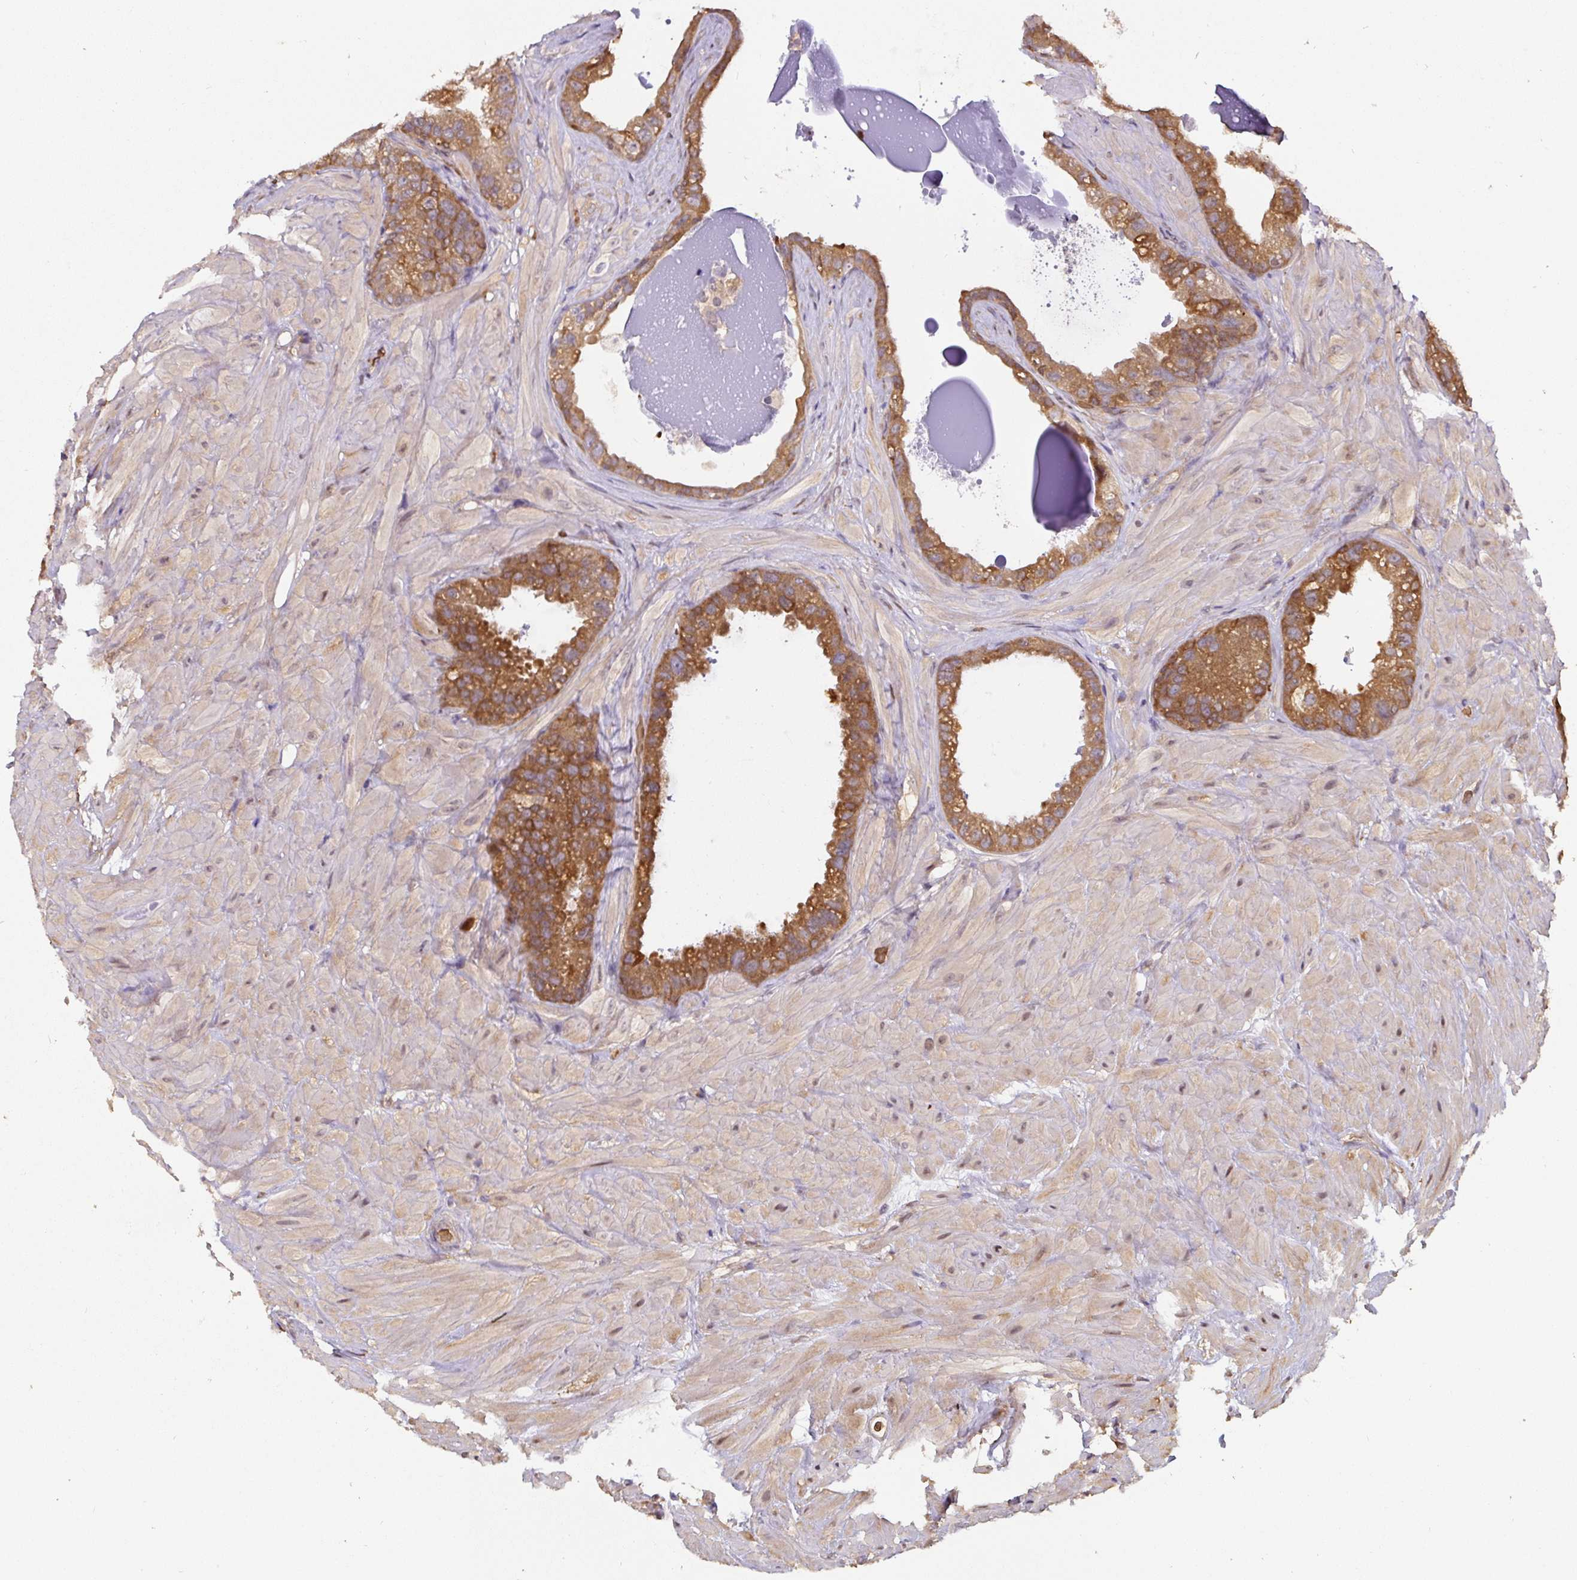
{"staining": {"intensity": "strong", "quantity": ">75%", "location": "cytoplasmic/membranous"}, "tissue": "seminal vesicle", "cell_type": "Glandular cells", "image_type": "normal", "snomed": [{"axis": "morphology", "description": "Normal tissue, NOS"}, {"axis": "topography", "description": "Seminal veicle"}, {"axis": "topography", "description": "Peripheral nerve tissue"}], "caption": "Seminal vesicle was stained to show a protein in brown. There is high levels of strong cytoplasmic/membranous staining in approximately >75% of glandular cells.", "gene": "ST13", "patient": {"sex": "male", "age": 76}}